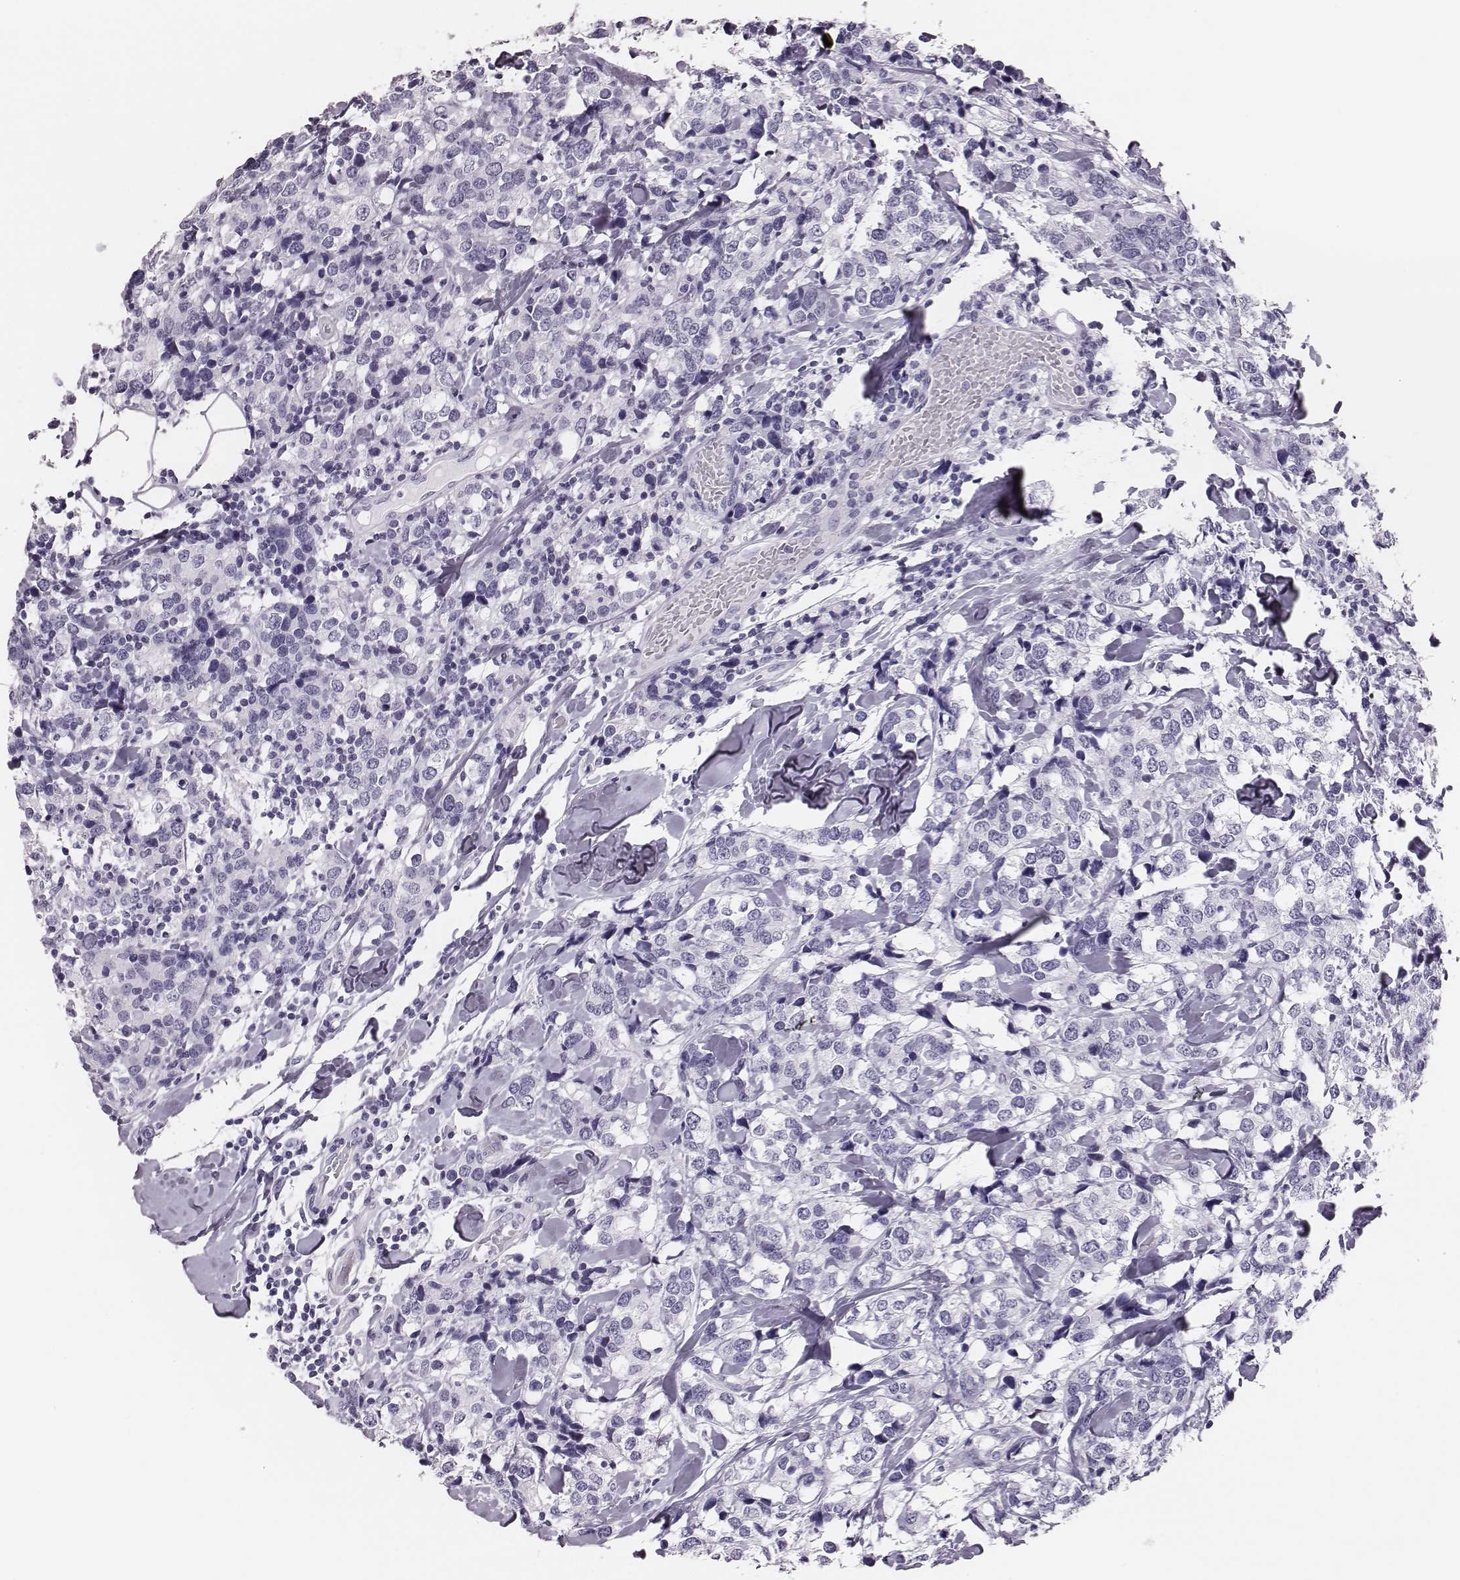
{"staining": {"intensity": "negative", "quantity": "none", "location": "none"}, "tissue": "breast cancer", "cell_type": "Tumor cells", "image_type": "cancer", "snomed": [{"axis": "morphology", "description": "Lobular carcinoma"}, {"axis": "topography", "description": "Breast"}], "caption": "High magnification brightfield microscopy of lobular carcinoma (breast) stained with DAB (brown) and counterstained with hematoxylin (blue): tumor cells show no significant positivity.", "gene": "H1-6", "patient": {"sex": "female", "age": 59}}